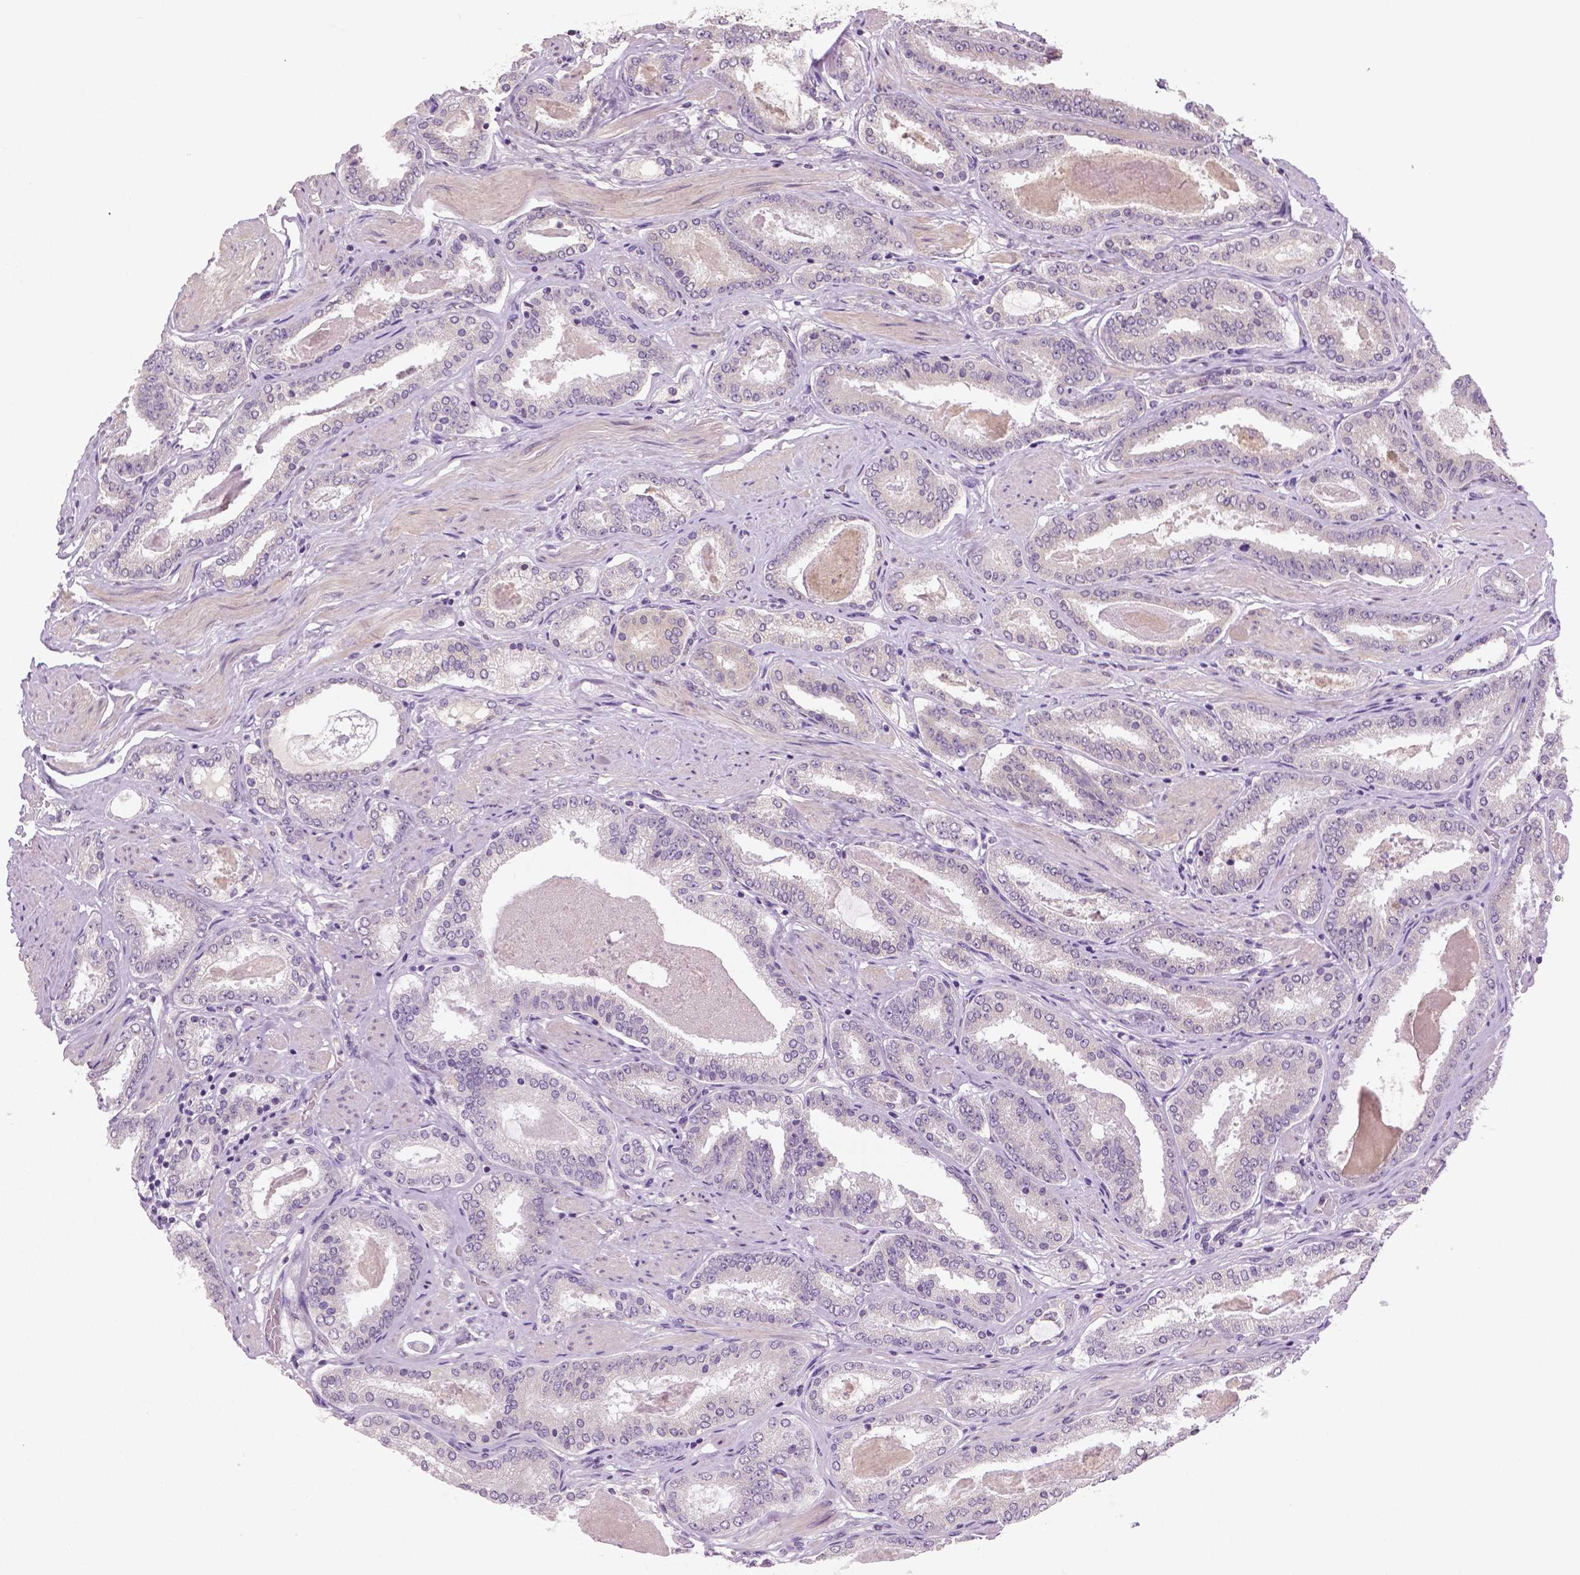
{"staining": {"intensity": "negative", "quantity": "none", "location": "none"}, "tissue": "prostate cancer", "cell_type": "Tumor cells", "image_type": "cancer", "snomed": [{"axis": "morphology", "description": "Adenocarcinoma, High grade"}, {"axis": "topography", "description": "Prostate"}], "caption": "A photomicrograph of human prostate high-grade adenocarcinoma is negative for staining in tumor cells.", "gene": "DNAH12", "patient": {"sex": "male", "age": 63}}